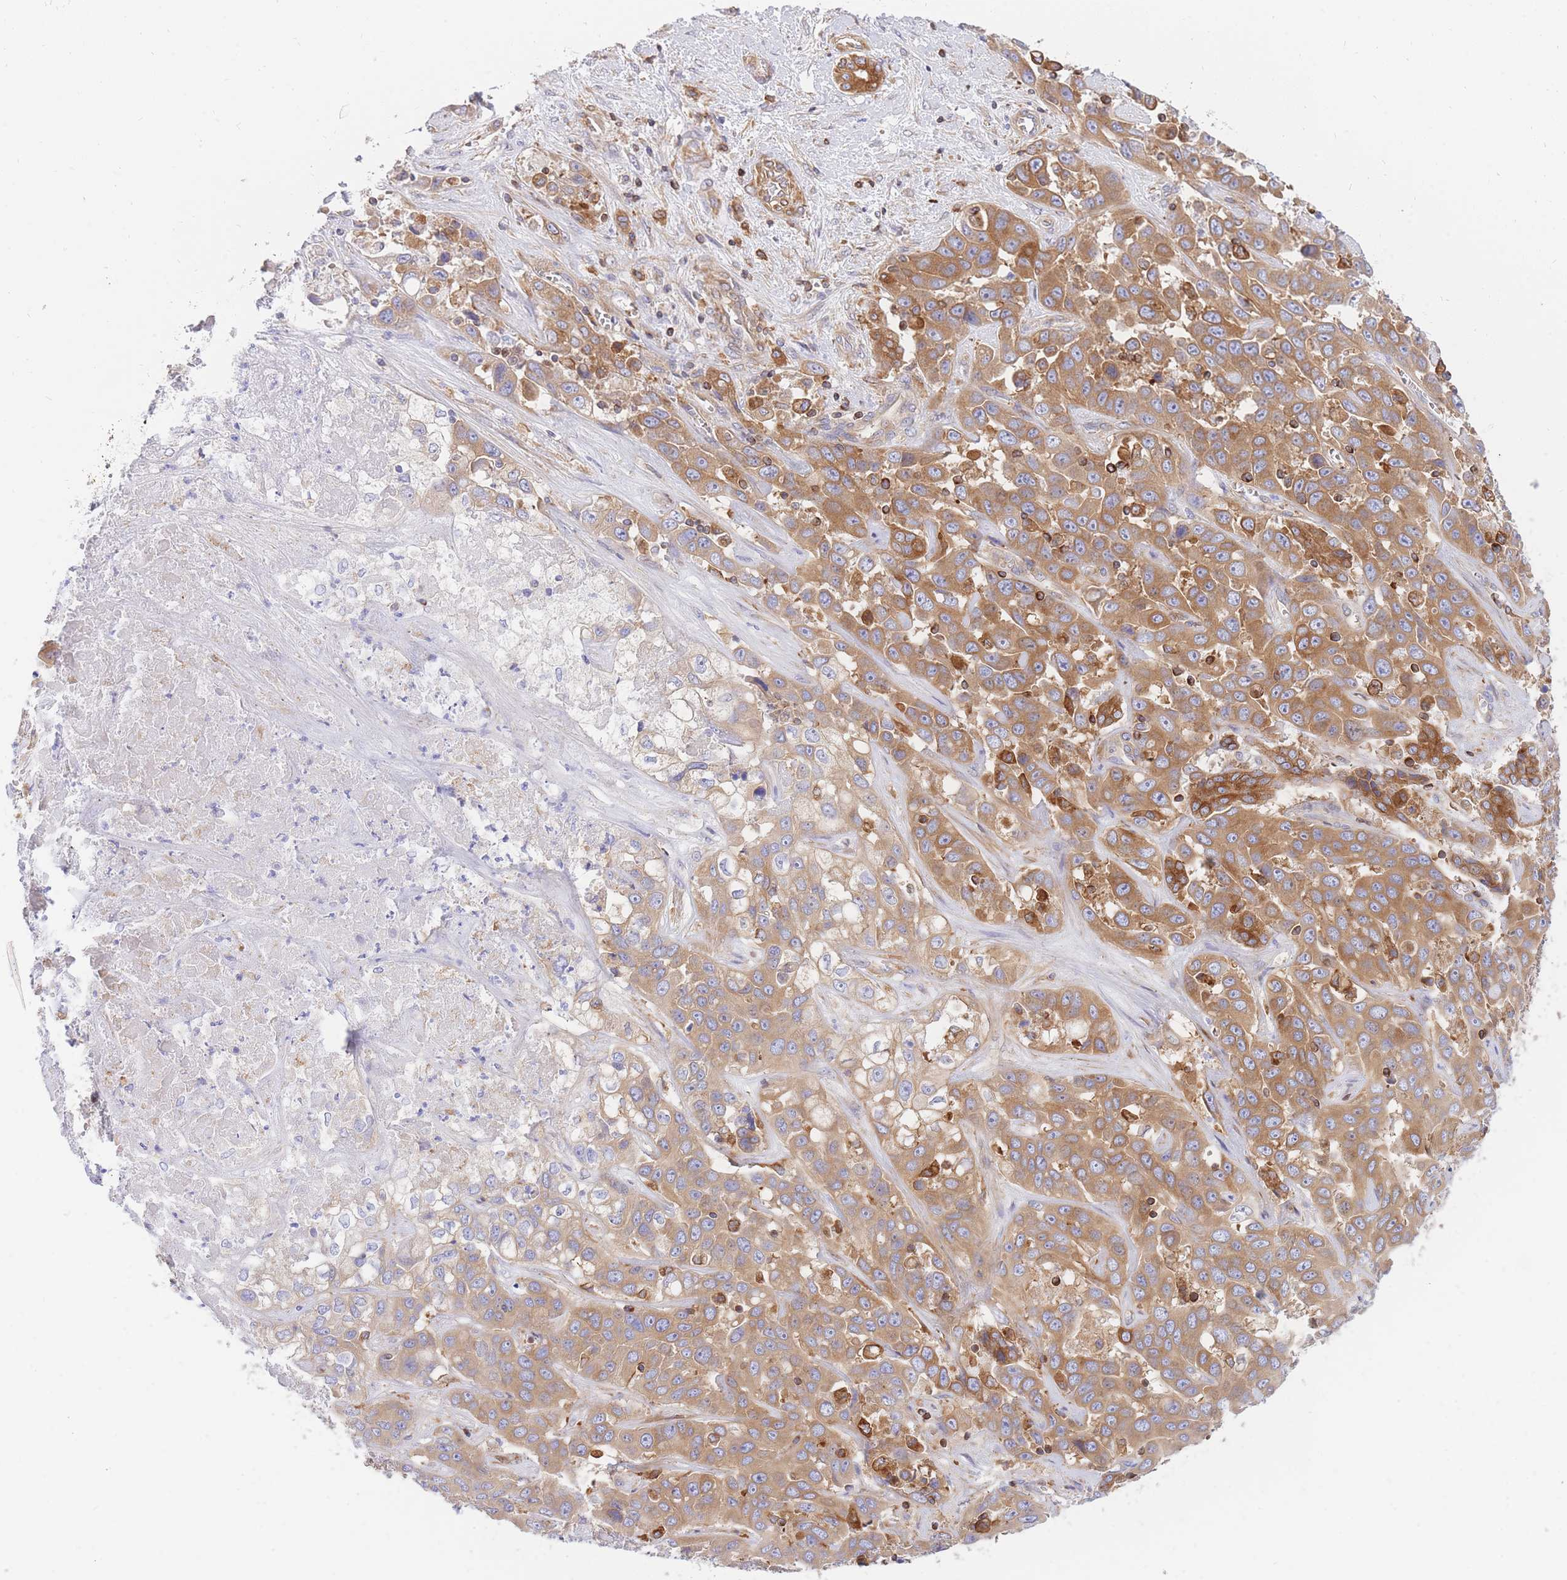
{"staining": {"intensity": "moderate", "quantity": ">75%", "location": "cytoplasmic/membranous"}, "tissue": "liver cancer", "cell_type": "Tumor cells", "image_type": "cancer", "snomed": [{"axis": "morphology", "description": "Cholangiocarcinoma"}, {"axis": "topography", "description": "Liver"}], "caption": "About >75% of tumor cells in cholangiocarcinoma (liver) show moderate cytoplasmic/membranous protein staining as visualized by brown immunohistochemical staining.", "gene": "REM1", "patient": {"sex": "female", "age": 52}}